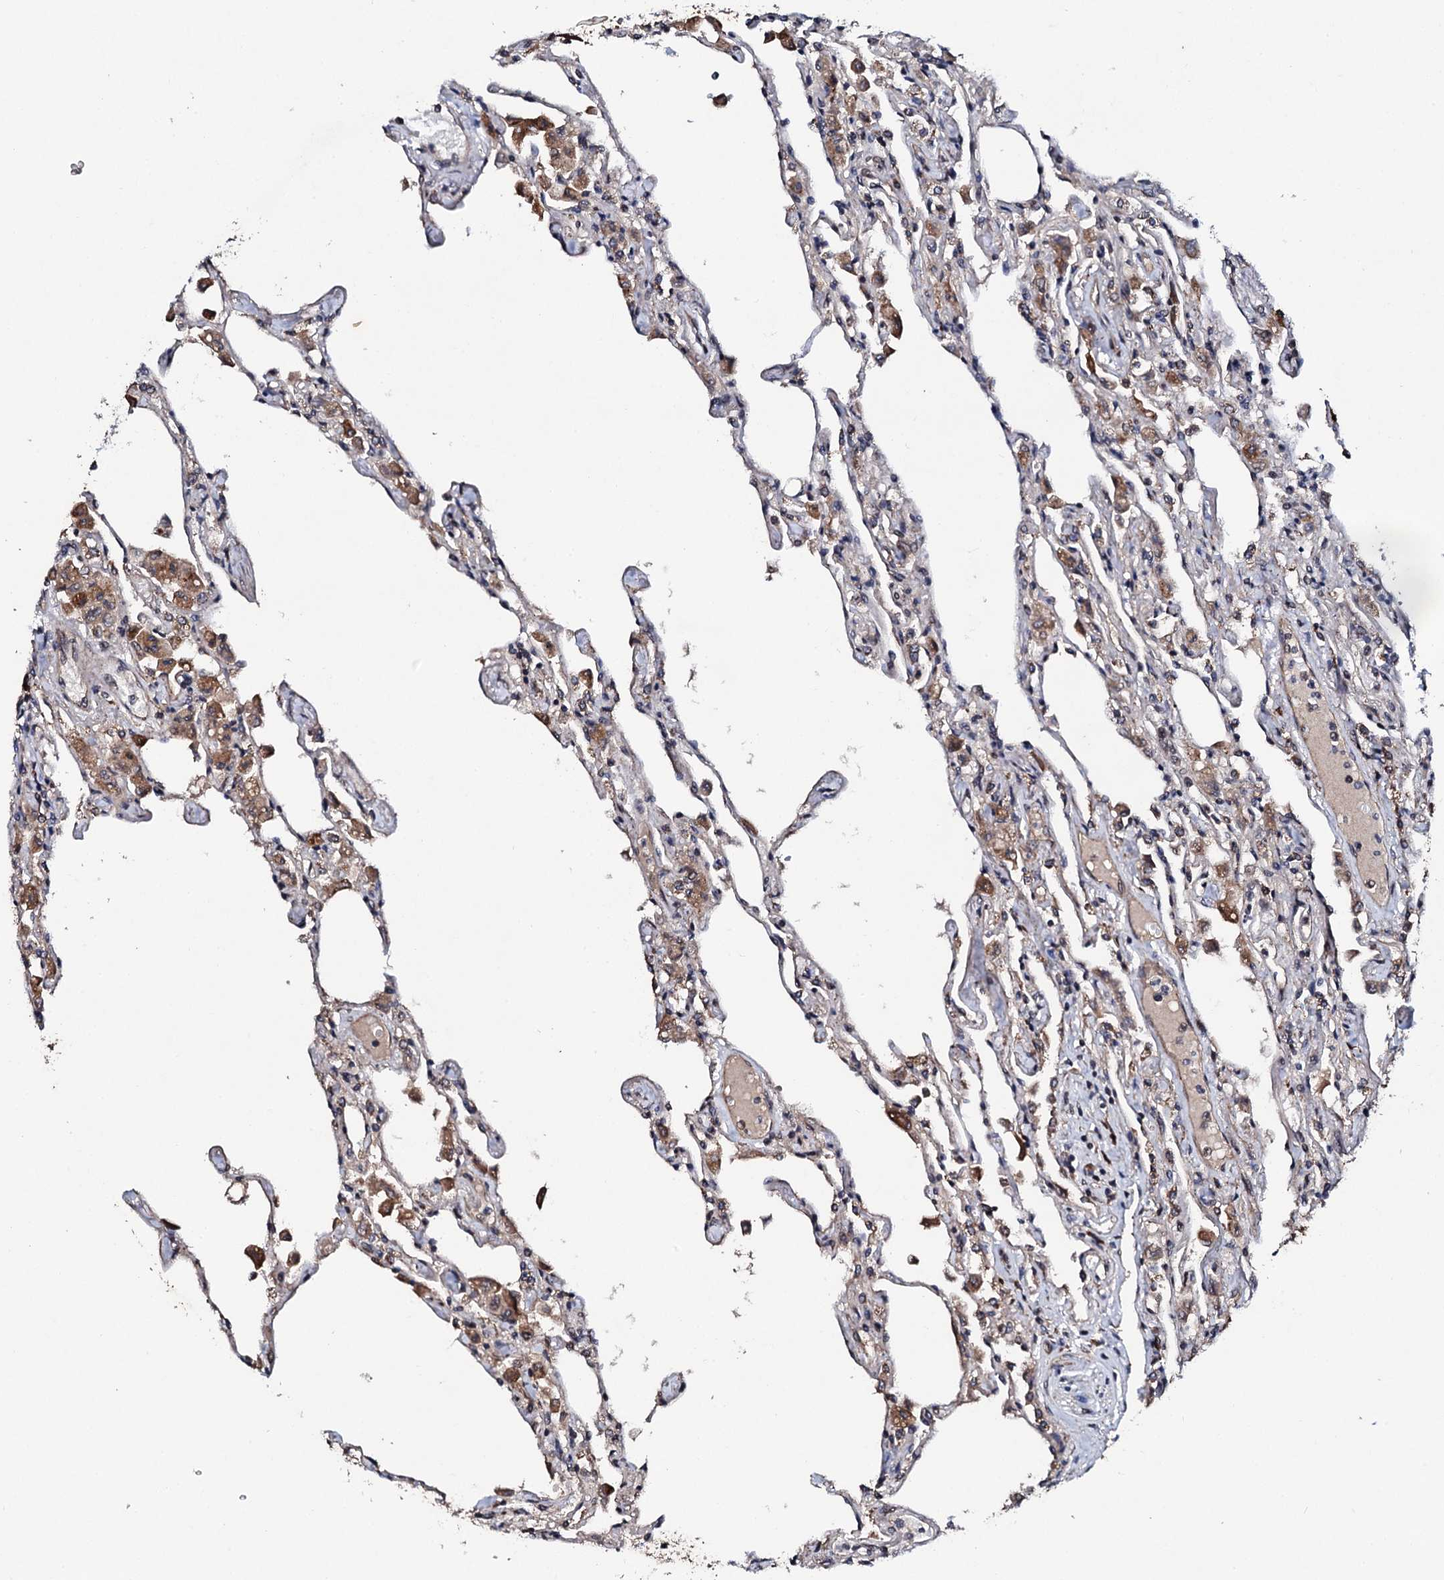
{"staining": {"intensity": "moderate", "quantity": "<25%", "location": "nuclear"}, "tissue": "lung", "cell_type": "Alveolar cells", "image_type": "normal", "snomed": [{"axis": "morphology", "description": "Normal tissue, NOS"}, {"axis": "topography", "description": "Bronchus"}, {"axis": "topography", "description": "Lung"}], "caption": "Unremarkable lung shows moderate nuclear positivity in about <25% of alveolar cells, visualized by immunohistochemistry.", "gene": "FAM111A", "patient": {"sex": "female", "age": 49}}